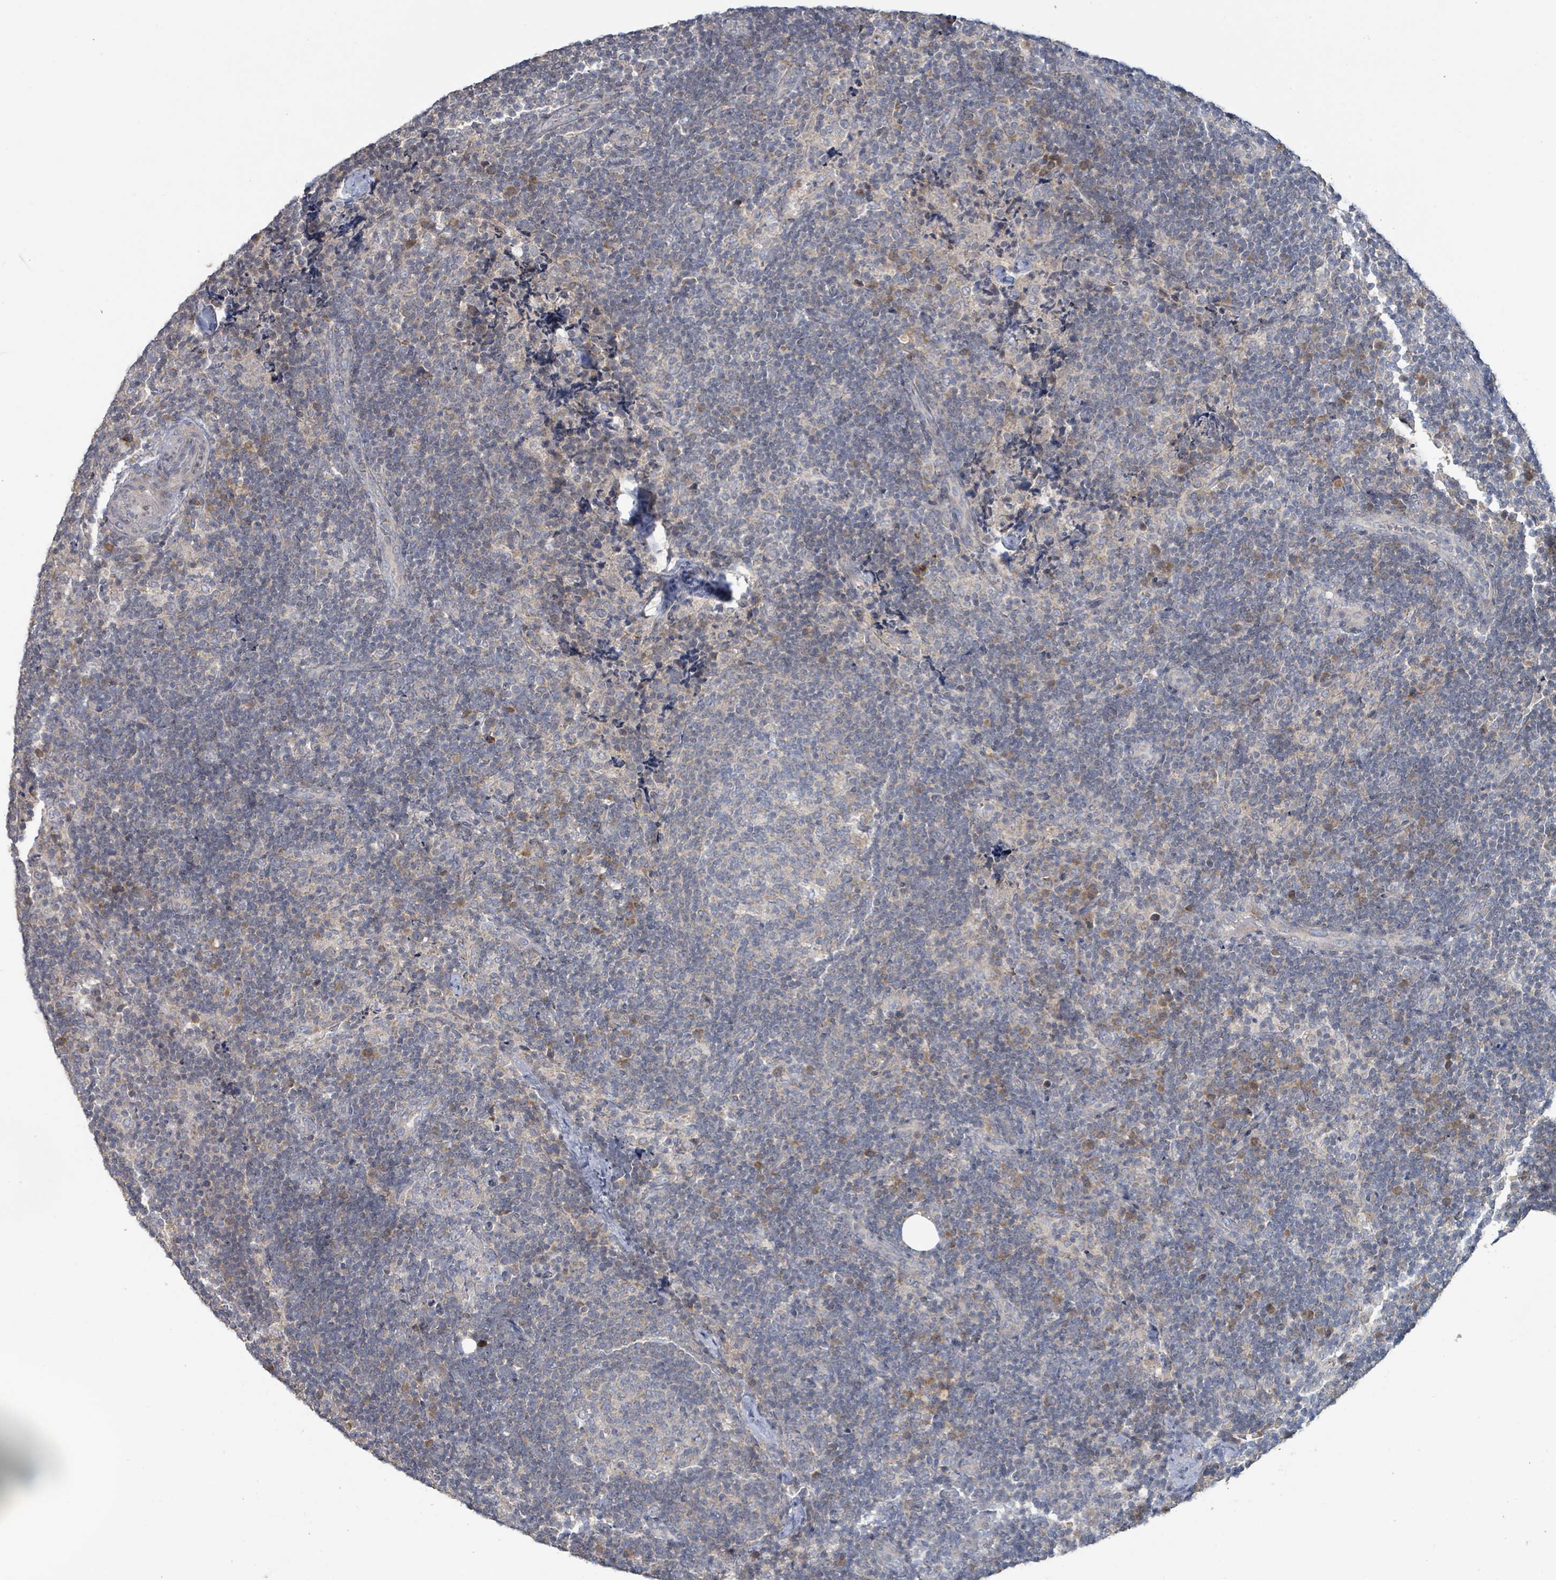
{"staining": {"intensity": "weak", "quantity": "<25%", "location": "cytoplasmic/membranous"}, "tissue": "lymph node", "cell_type": "Germinal center cells", "image_type": "normal", "snomed": [{"axis": "morphology", "description": "Normal tissue, NOS"}, {"axis": "topography", "description": "Lymph node"}], "caption": "IHC photomicrograph of benign lymph node: lymph node stained with DAB displays no significant protein staining in germinal center cells.", "gene": "RPL32", "patient": {"sex": "female", "age": 31}}